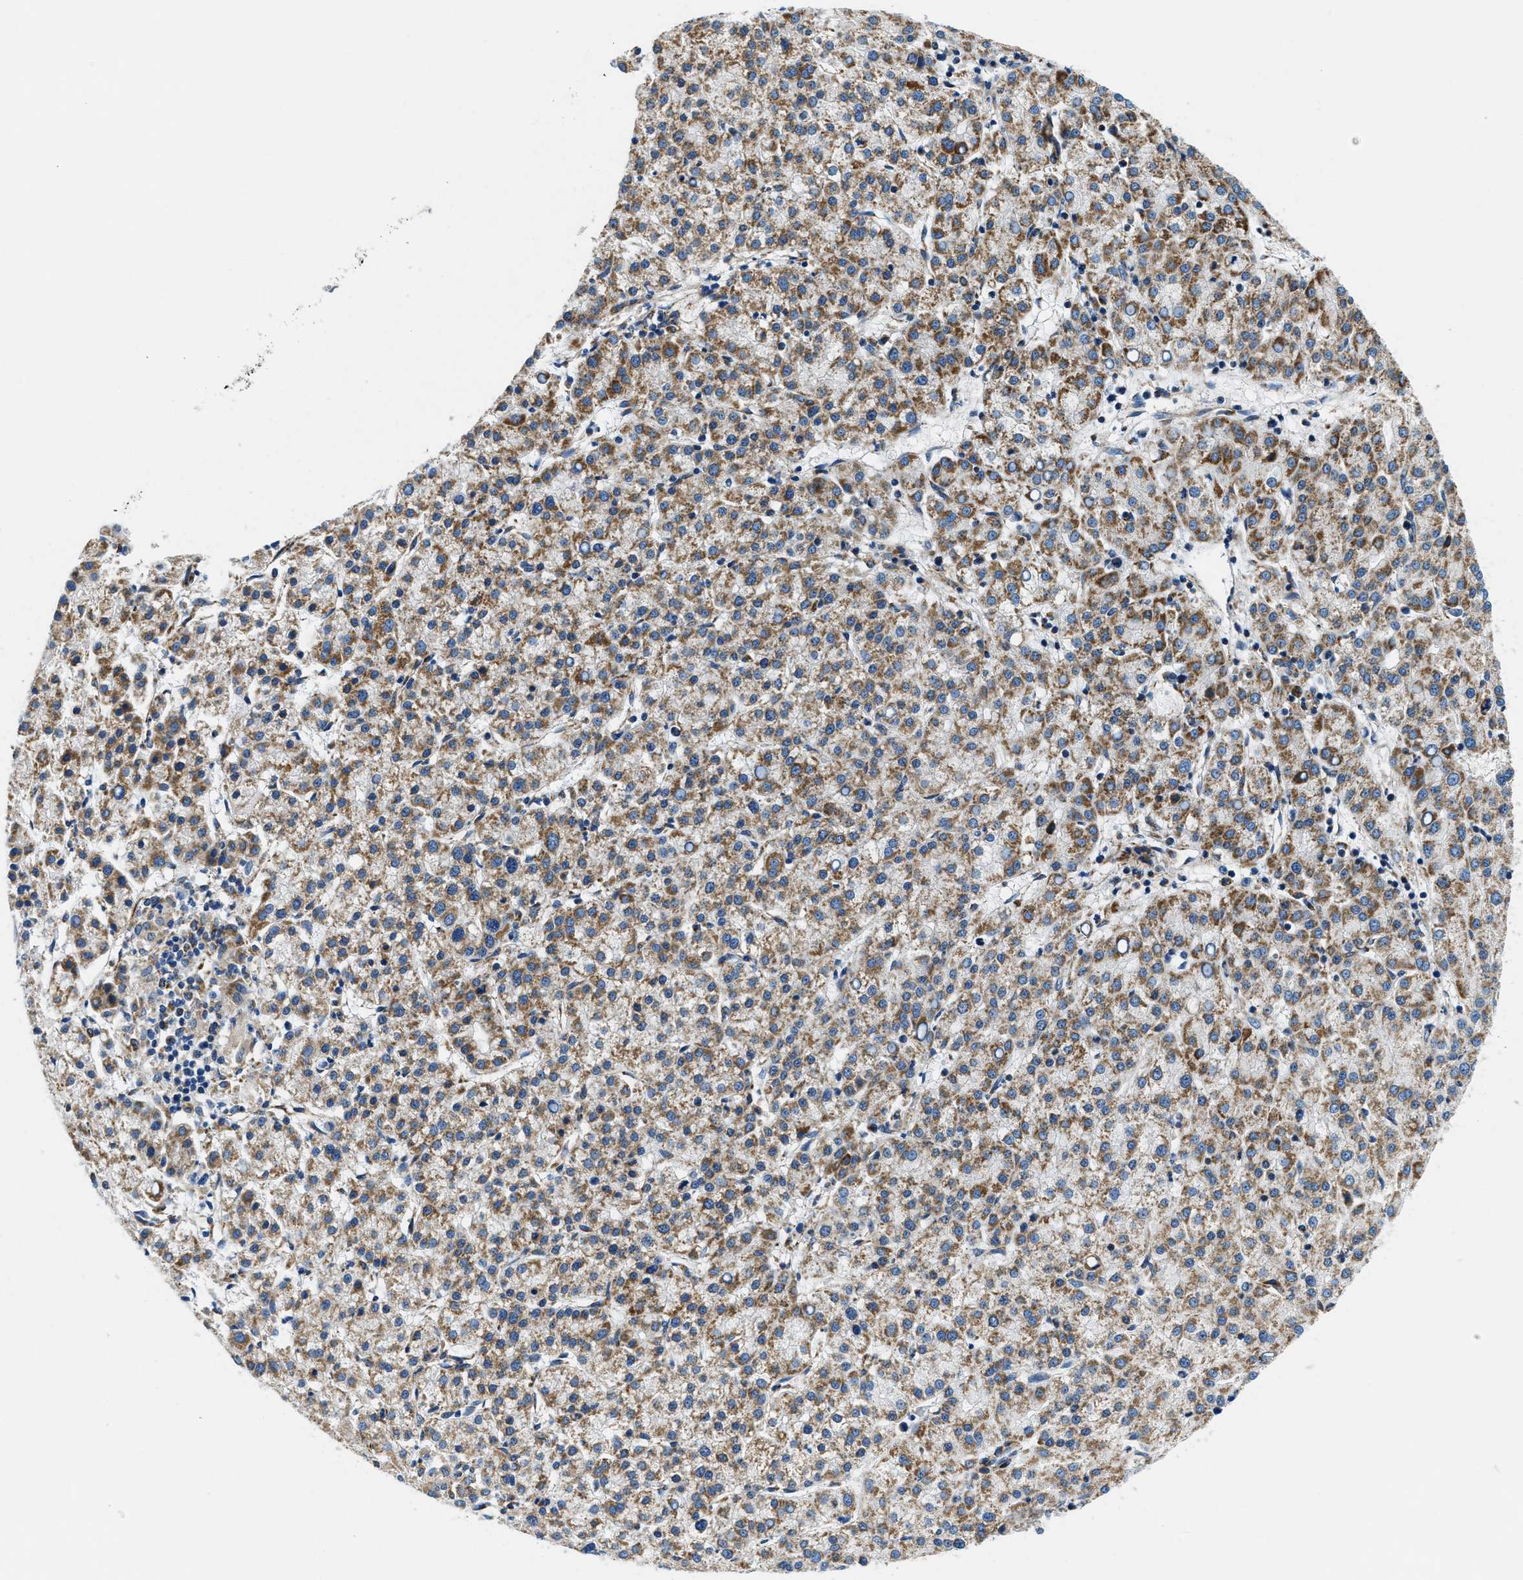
{"staining": {"intensity": "moderate", "quantity": ">75%", "location": "cytoplasmic/membranous"}, "tissue": "liver cancer", "cell_type": "Tumor cells", "image_type": "cancer", "snomed": [{"axis": "morphology", "description": "Carcinoma, Hepatocellular, NOS"}, {"axis": "topography", "description": "Liver"}], "caption": "Immunohistochemistry (DAB (3,3'-diaminobenzidine)) staining of human liver cancer shows moderate cytoplasmic/membranous protein expression in approximately >75% of tumor cells.", "gene": "SAMD4B", "patient": {"sex": "female", "age": 58}}